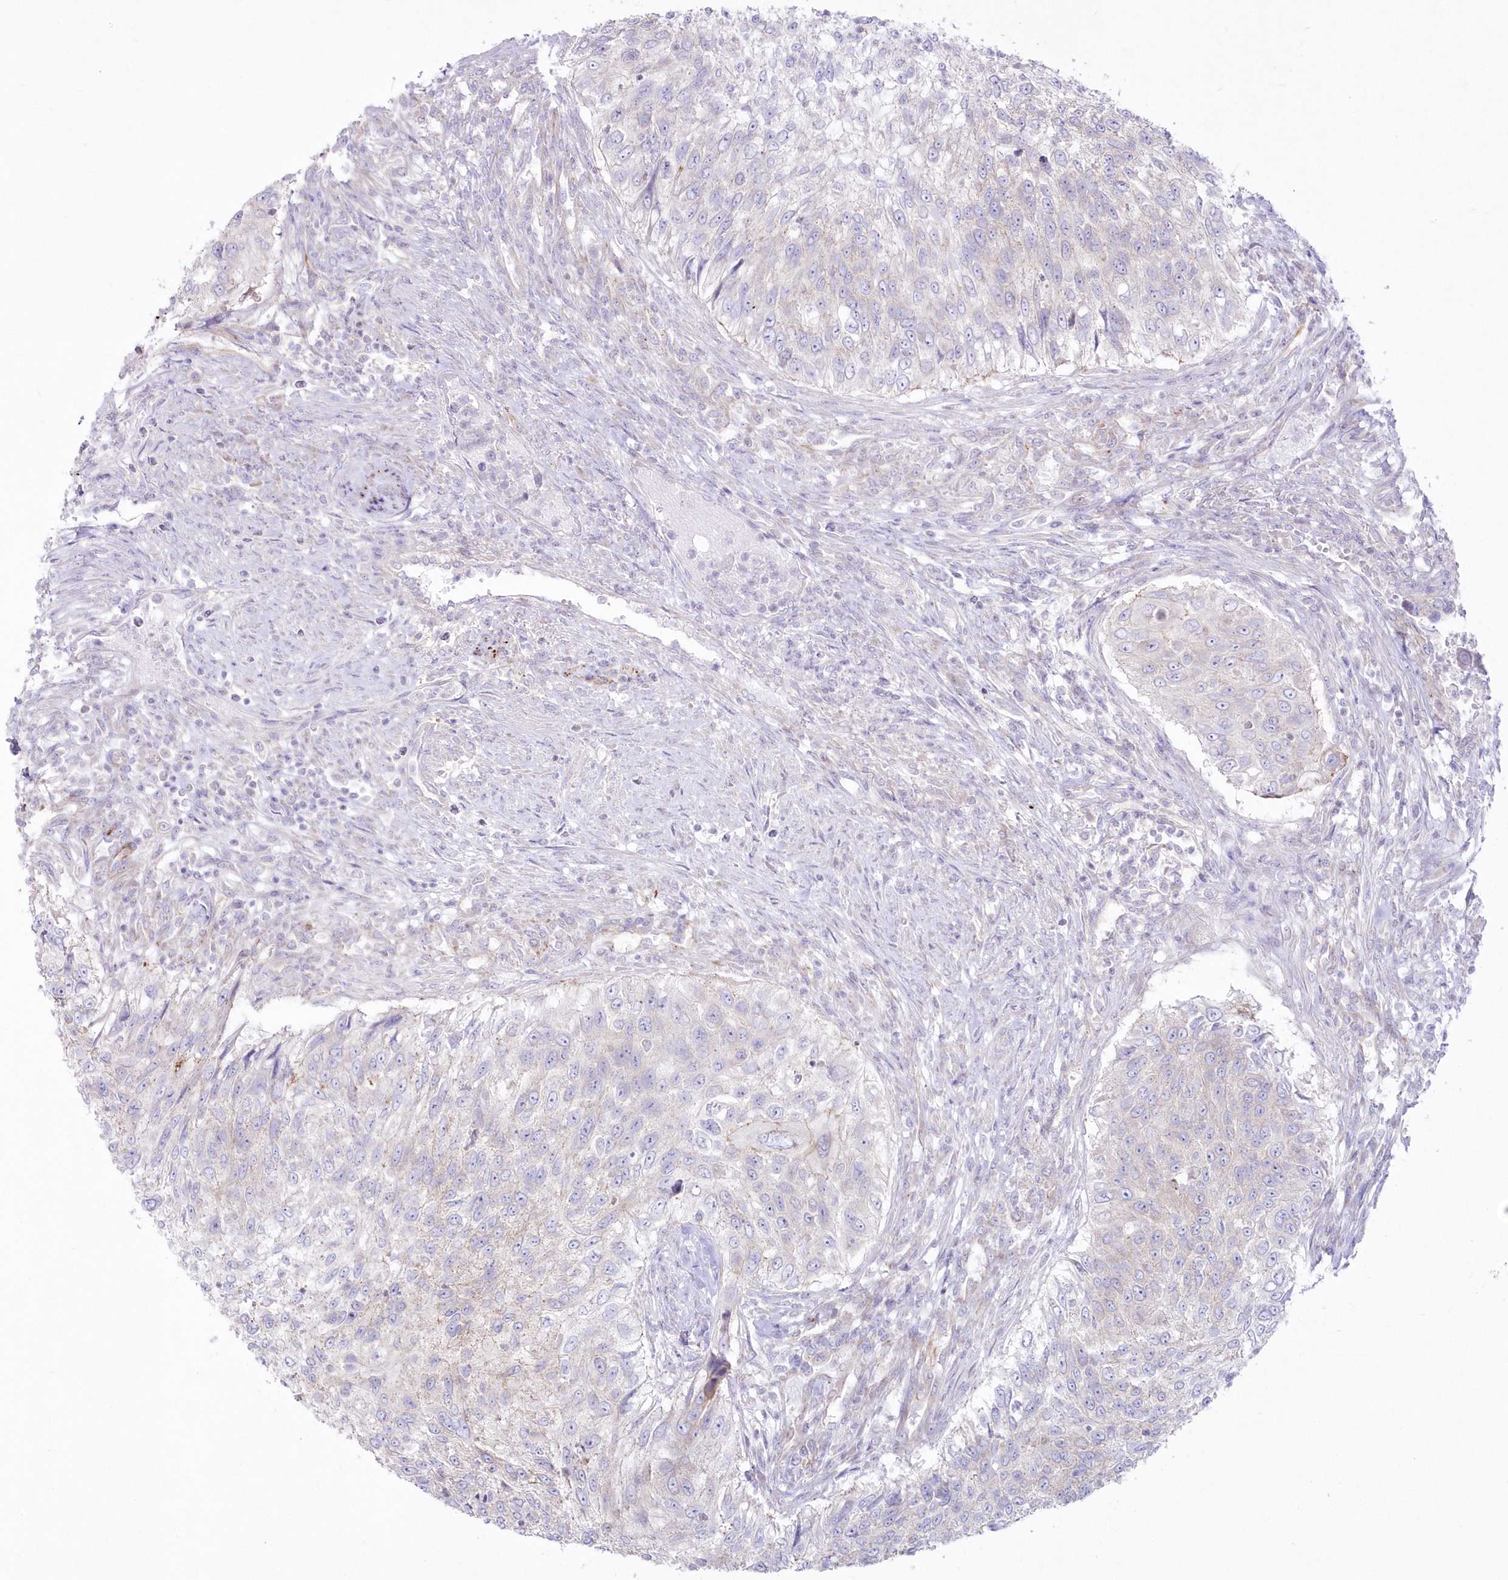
{"staining": {"intensity": "negative", "quantity": "none", "location": "none"}, "tissue": "urothelial cancer", "cell_type": "Tumor cells", "image_type": "cancer", "snomed": [{"axis": "morphology", "description": "Urothelial carcinoma, High grade"}, {"axis": "topography", "description": "Urinary bladder"}], "caption": "Immunohistochemistry (IHC) histopathology image of neoplastic tissue: urothelial cancer stained with DAB (3,3'-diaminobenzidine) demonstrates no significant protein positivity in tumor cells. (DAB (3,3'-diaminobenzidine) IHC with hematoxylin counter stain).", "gene": "ZNF843", "patient": {"sex": "female", "age": 60}}